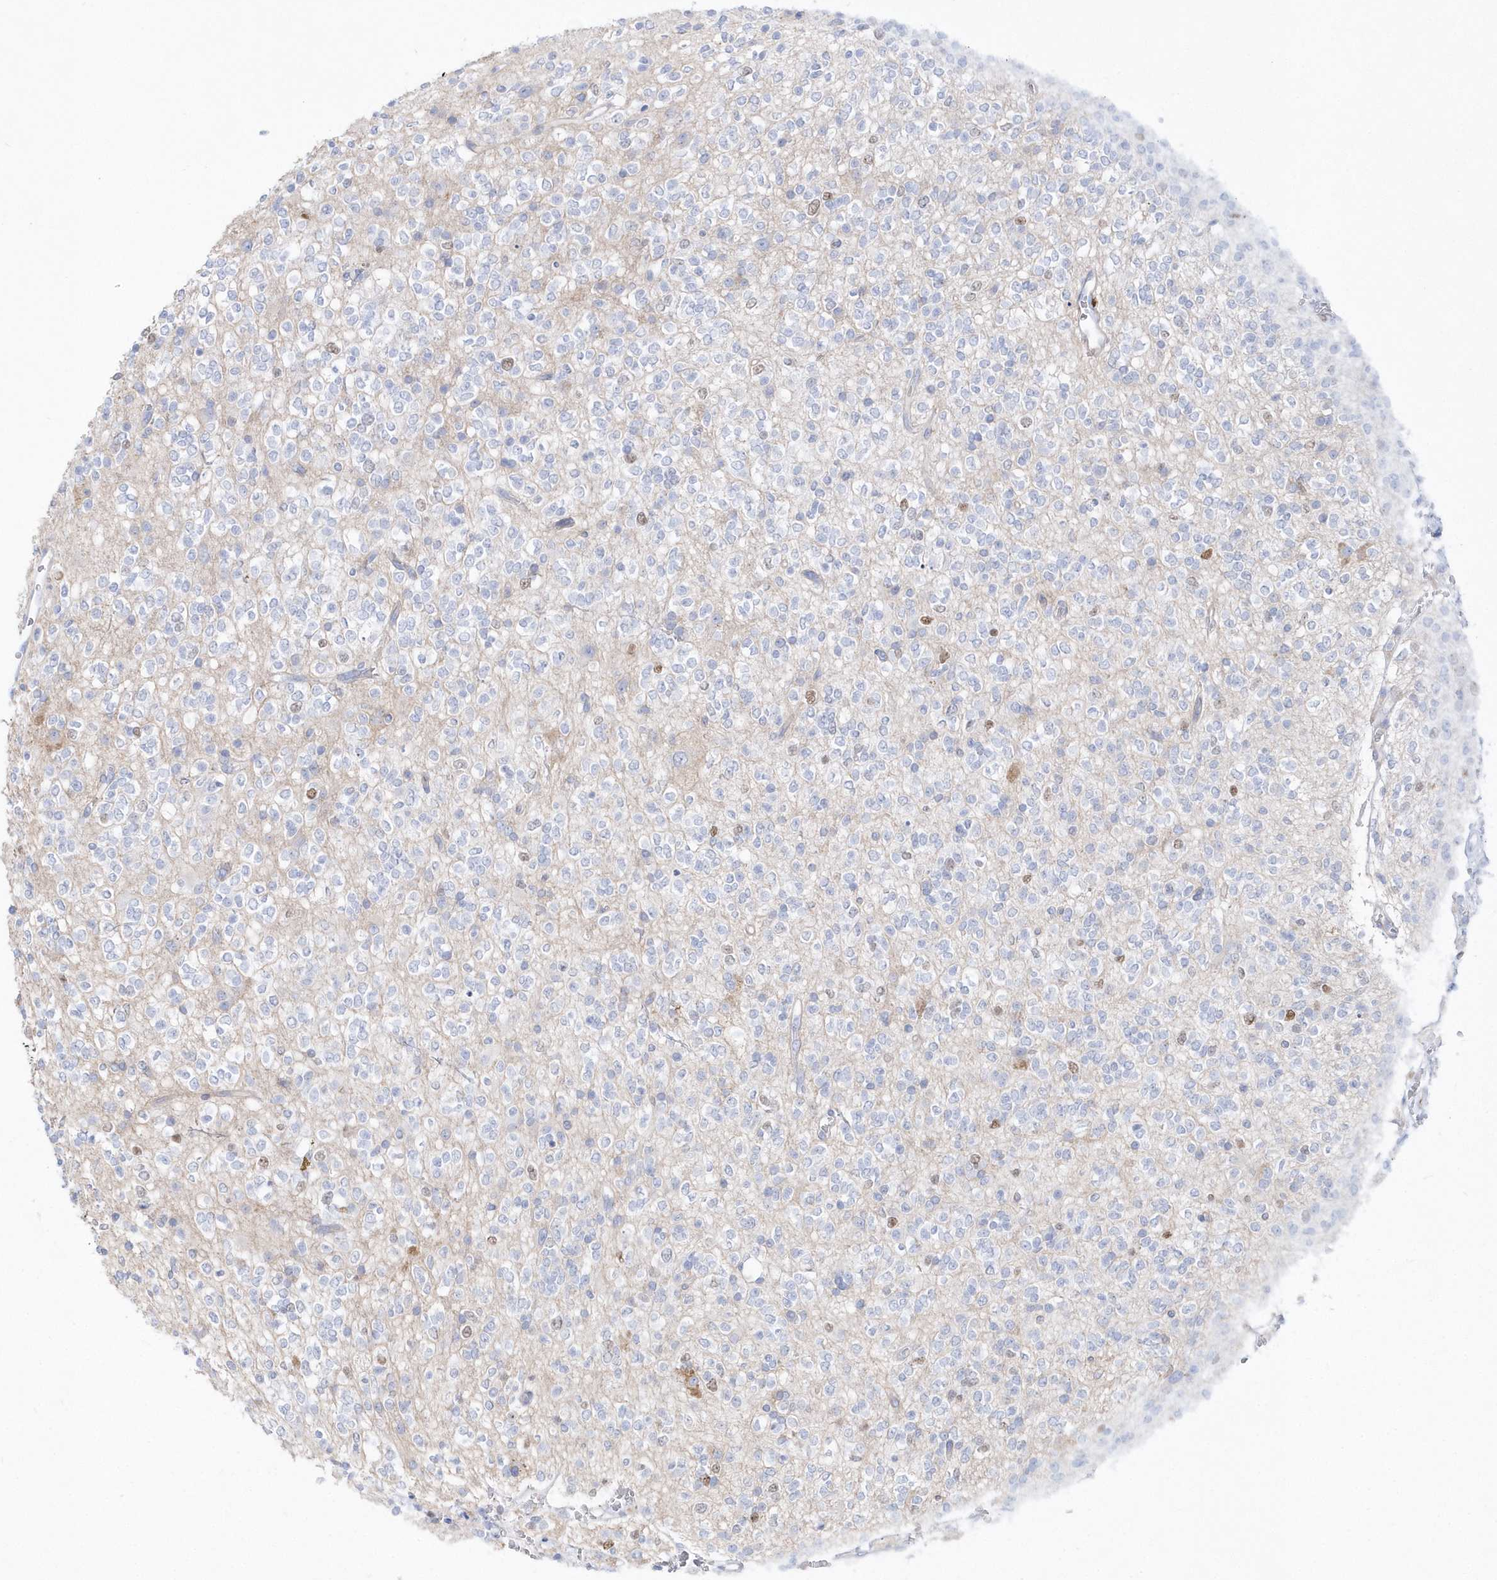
{"staining": {"intensity": "negative", "quantity": "none", "location": "none"}, "tissue": "glioma", "cell_type": "Tumor cells", "image_type": "cancer", "snomed": [{"axis": "morphology", "description": "Glioma, malignant, High grade"}, {"axis": "topography", "description": "Brain"}], "caption": "Immunohistochemistry of human glioma reveals no expression in tumor cells.", "gene": "TMCO6", "patient": {"sex": "male", "age": 34}}